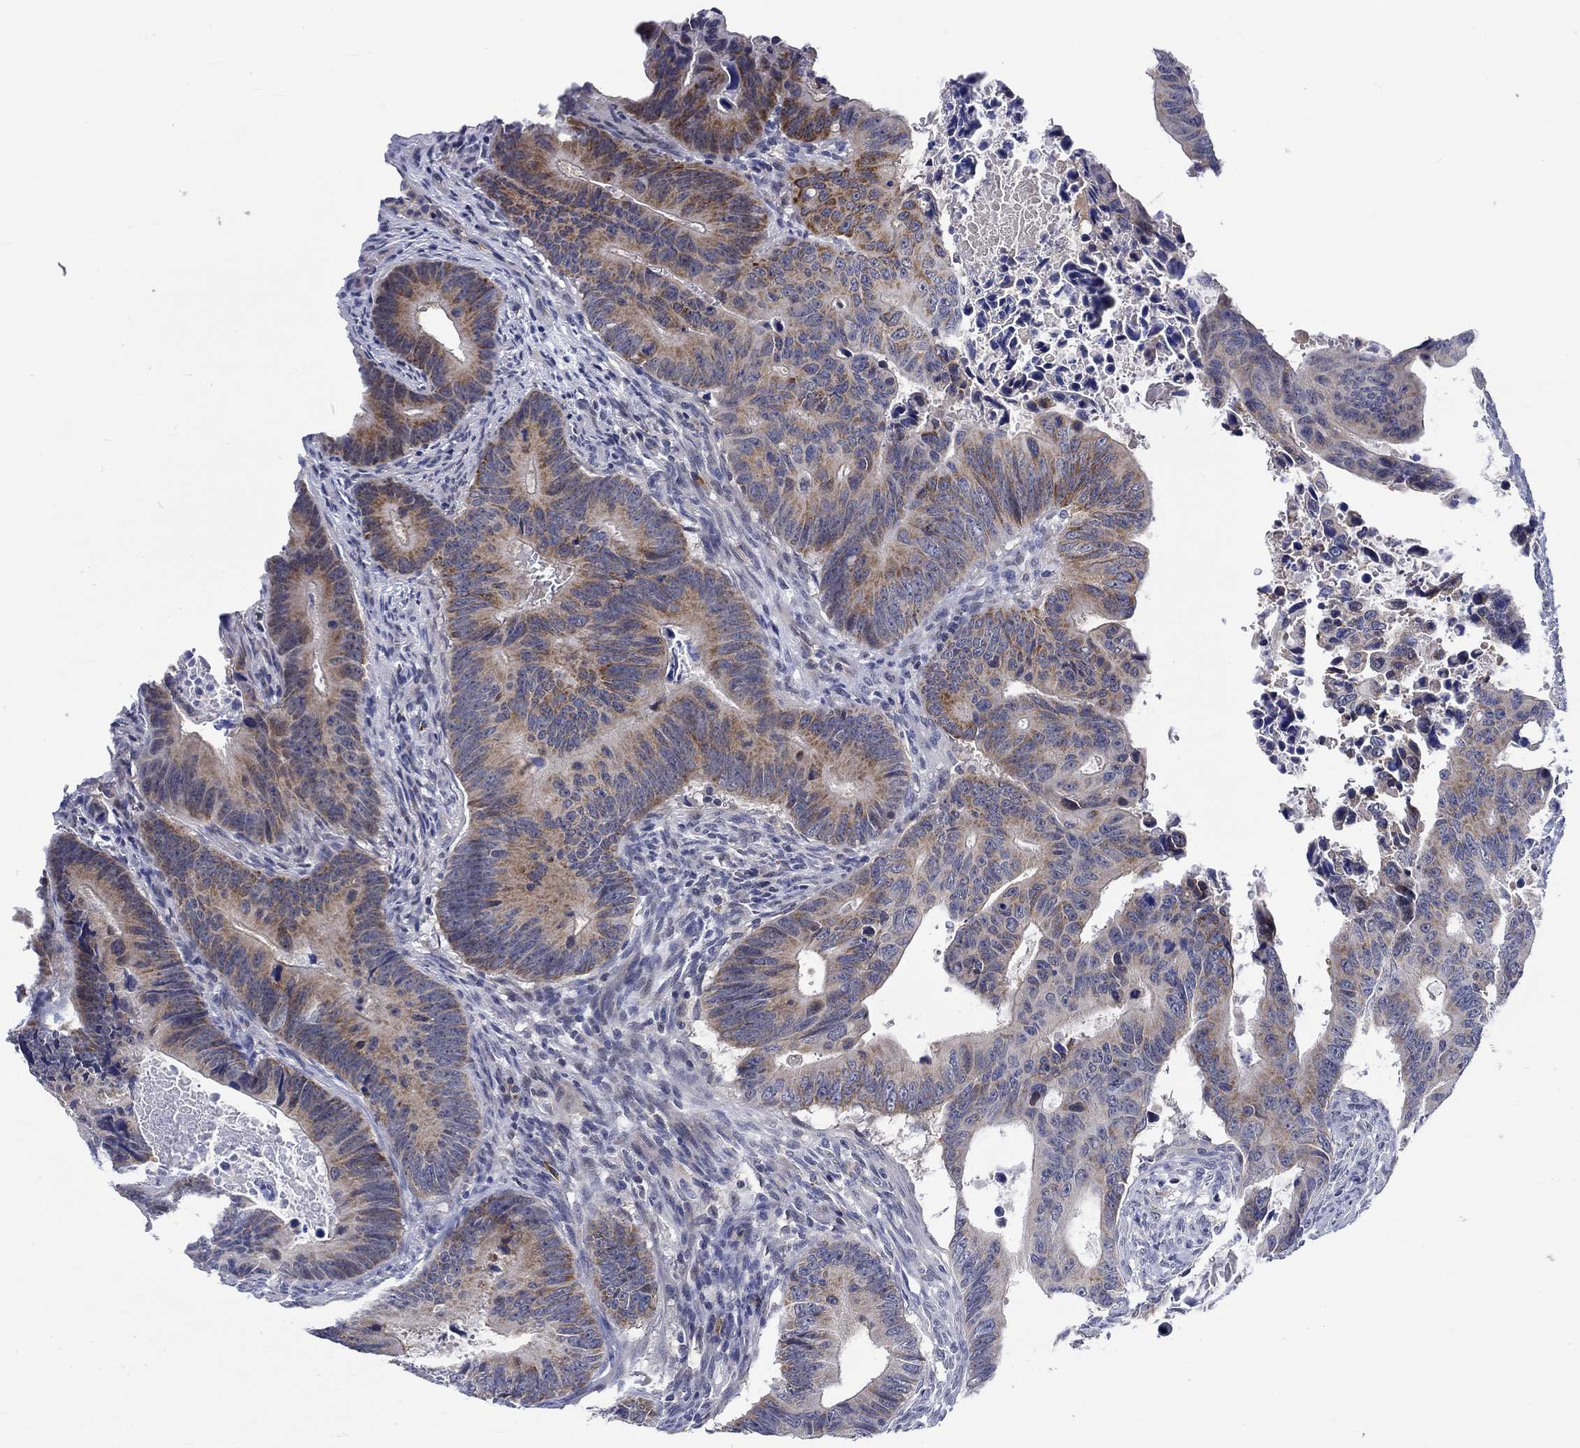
{"staining": {"intensity": "strong", "quantity": "<25%", "location": "cytoplasmic/membranous"}, "tissue": "colorectal cancer", "cell_type": "Tumor cells", "image_type": "cancer", "snomed": [{"axis": "morphology", "description": "Adenocarcinoma, NOS"}, {"axis": "topography", "description": "Colon"}], "caption": "This image reveals adenocarcinoma (colorectal) stained with IHC to label a protein in brown. The cytoplasmic/membranous of tumor cells show strong positivity for the protein. Nuclei are counter-stained blue.", "gene": "WASF1", "patient": {"sex": "female", "age": 87}}